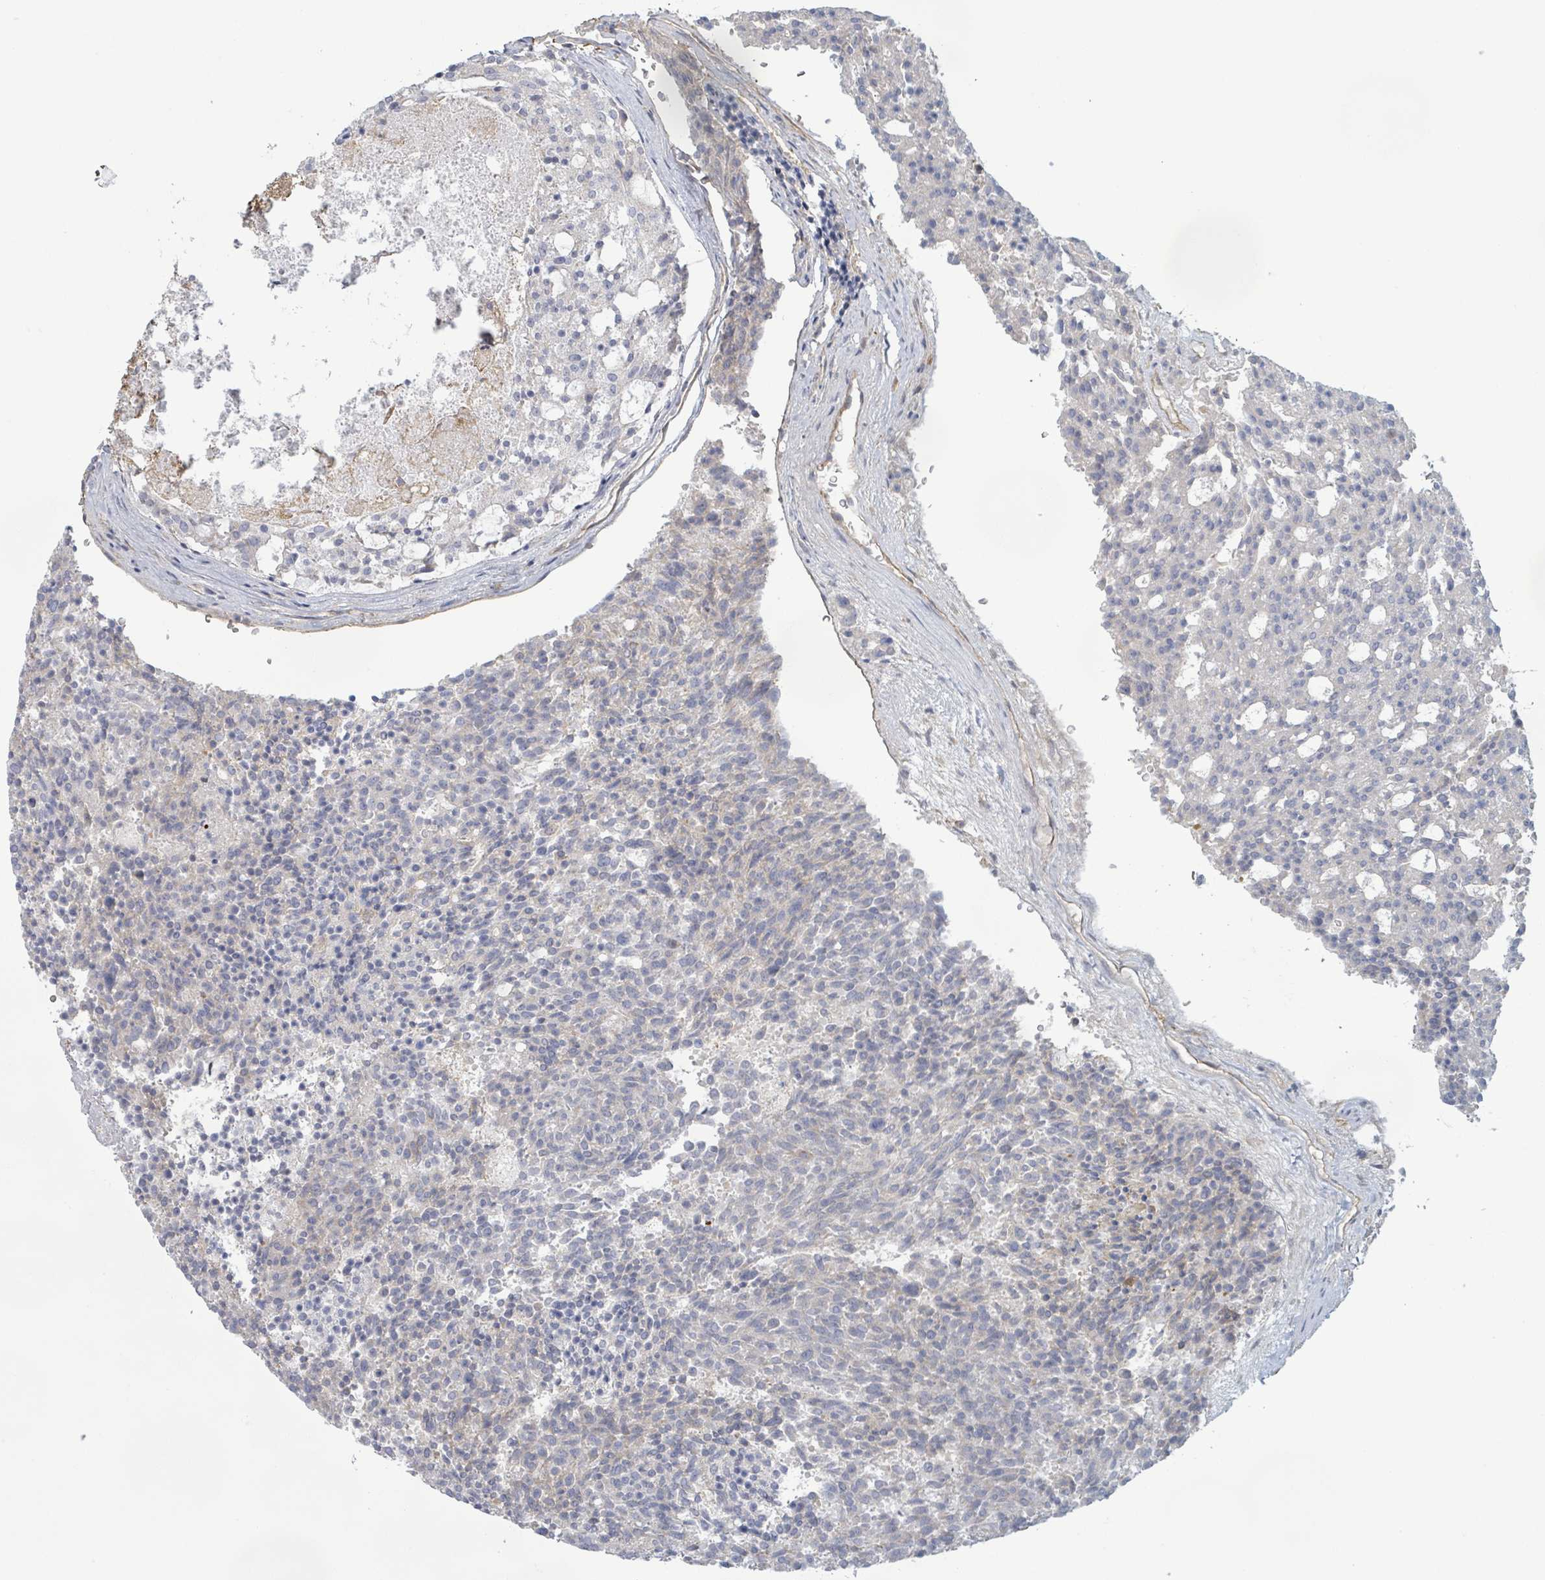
{"staining": {"intensity": "negative", "quantity": "none", "location": "none"}, "tissue": "carcinoid", "cell_type": "Tumor cells", "image_type": "cancer", "snomed": [{"axis": "morphology", "description": "Carcinoid, malignant, NOS"}, {"axis": "topography", "description": "Pancreas"}], "caption": "This photomicrograph is of carcinoid stained with immunohistochemistry (IHC) to label a protein in brown with the nuclei are counter-stained blue. There is no staining in tumor cells.", "gene": "COL13A1", "patient": {"sex": "female", "age": 54}}